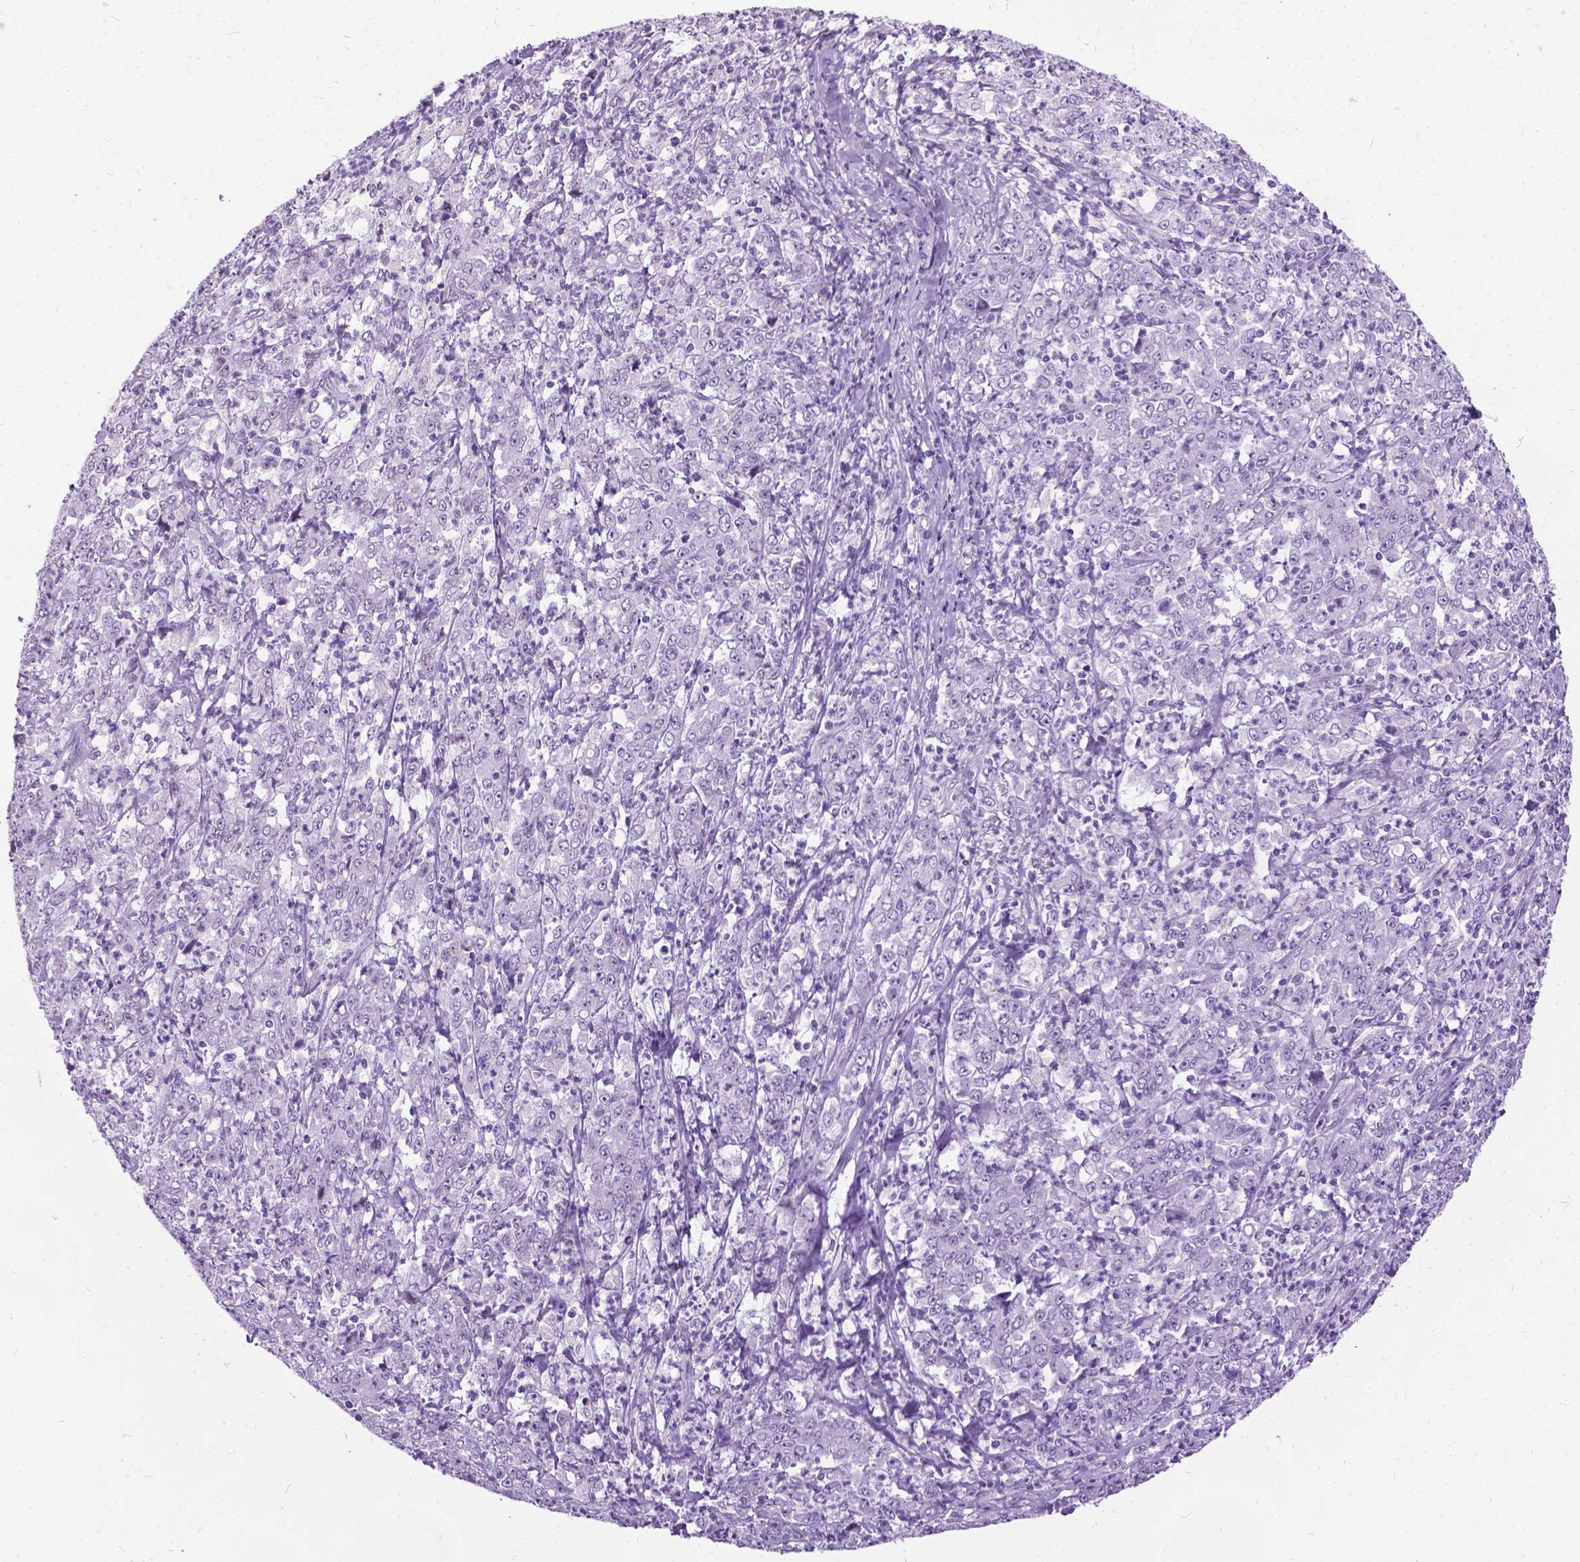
{"staining": {"intensity": "negative", "quantity": "none", "location": "none"}, "tissue": "stomach cancer", "cell_type": "Tumor cells", "image_type": "cancer", "snomed": [{"axis": "morphology", "description": "Adenocarcinoma, NOS"}, {"axis": "topography", "description": "Stomach, lower"}], "caption": "There is no significant staining in tumor cells of stomach cancer.", "gene": "PROB1", "patient": {"sex": "female", "age": 71}}